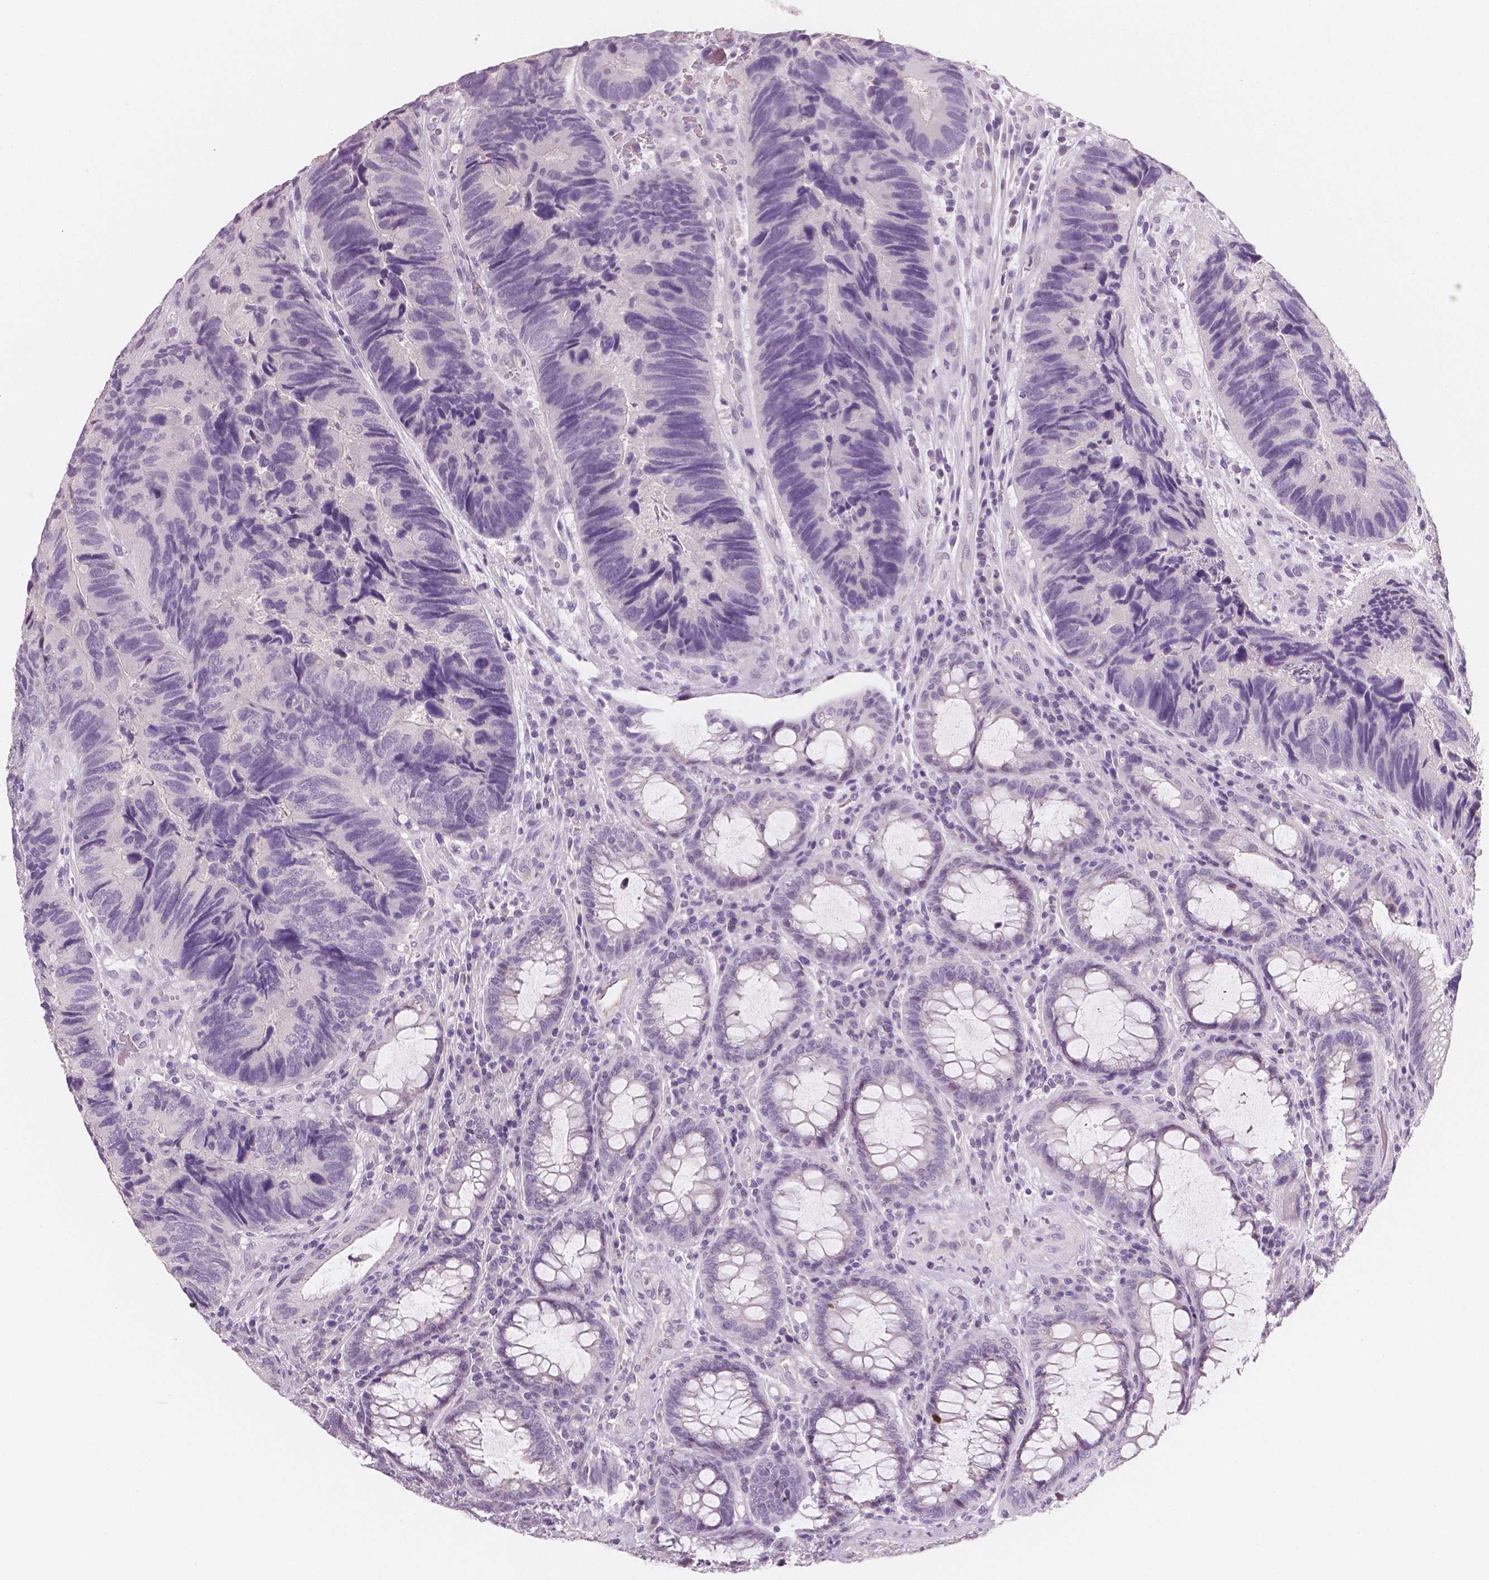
{"staining": {"intensity": "negative", "quantity": "none", "location": "none"}, "tissue": "colorectal cancer", "cell_type": "Tumor cells", "image_type": "cancer", "snomed": [{"axis": "morphology", "description": "Adenocarcinoma, NOS"}, {"axis": "topography", "description": "Colon"}], "caption": "A micrograph of colorectal adenocarcinoma stained for a protein shows no brown staining in tumor cells.", "gene": "TSPAN7", "patient": {"sex": "female", "age": 67}}